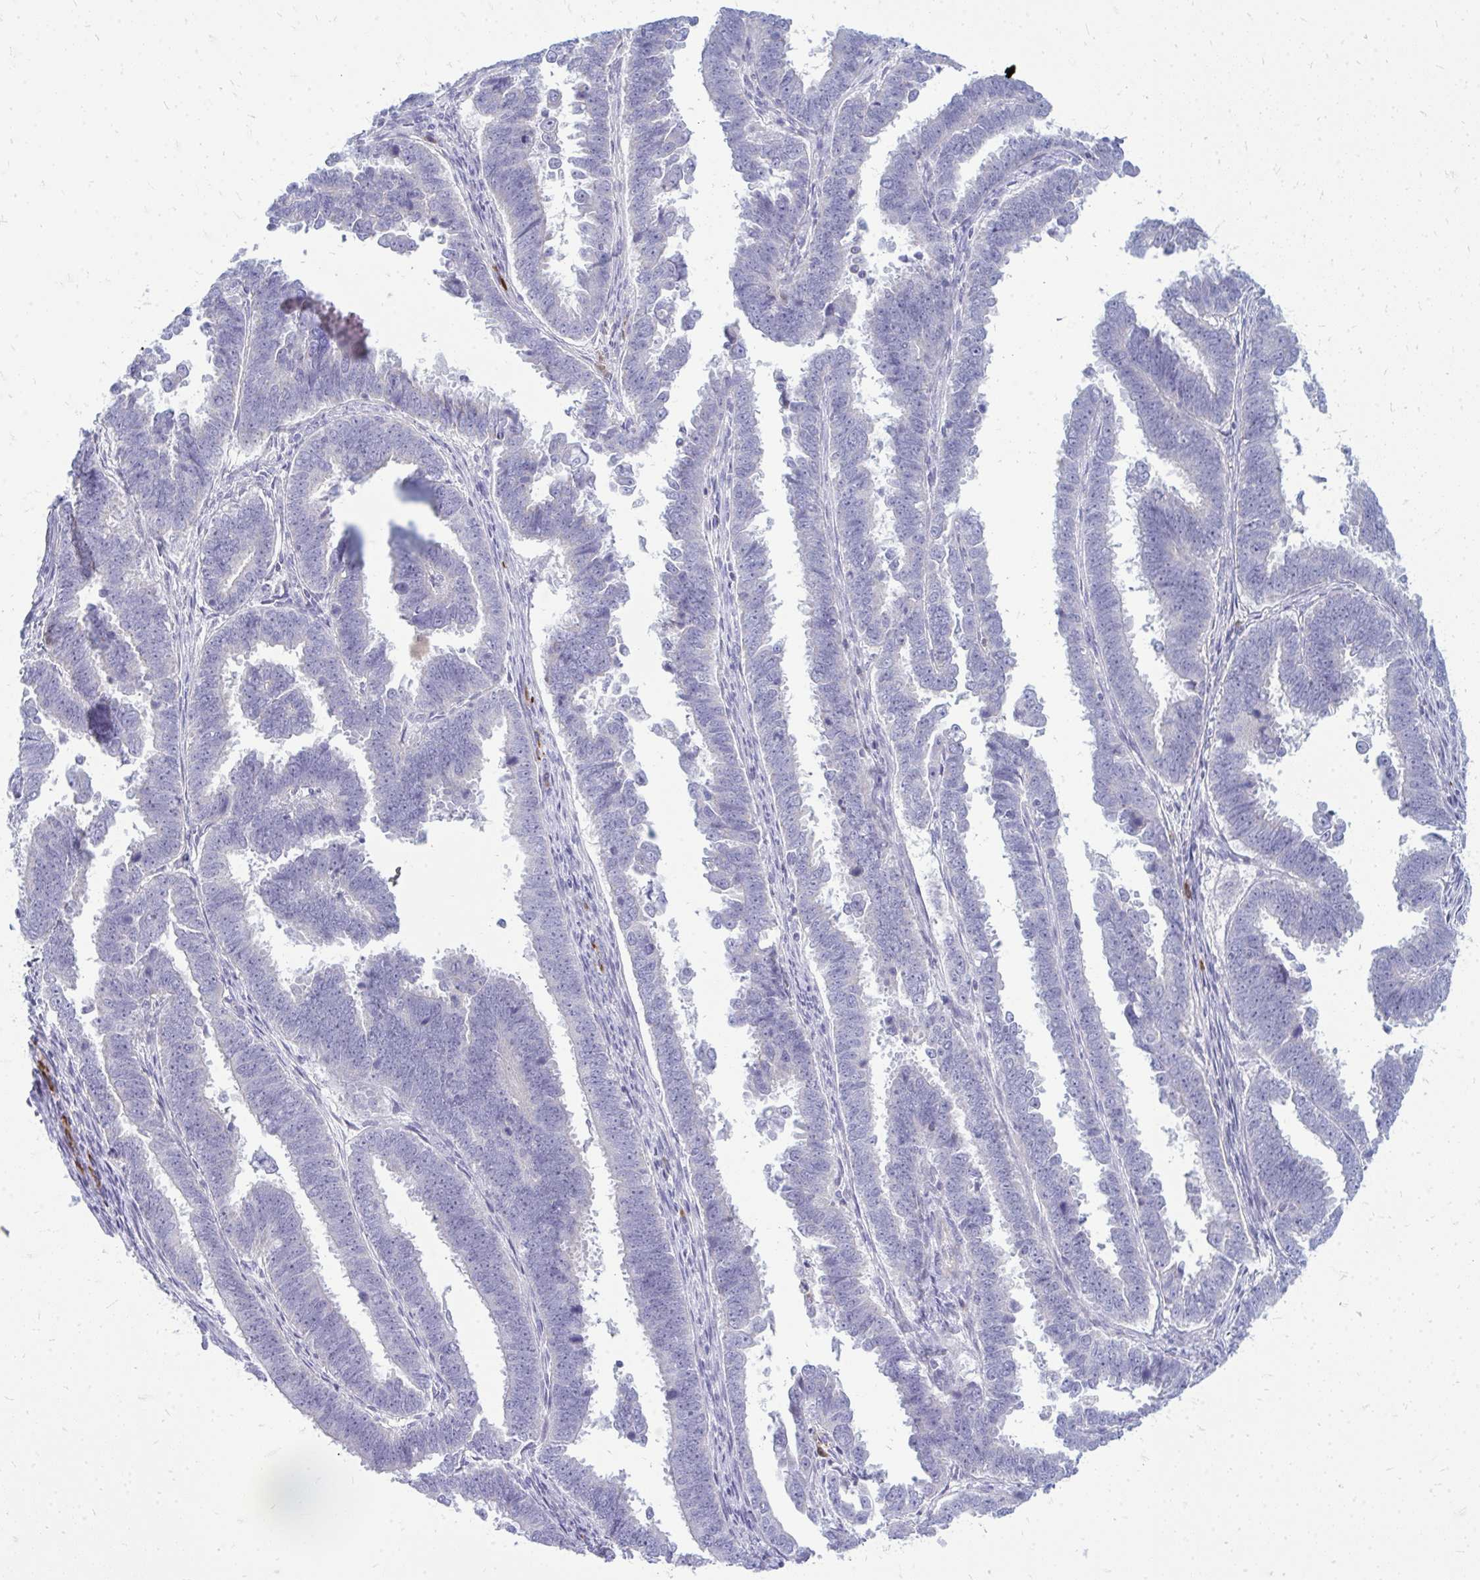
{"staining": {"intensity": "negative", "quantity": "none", "location": "none"}, "tissue": "endometrial cancer", "cell_type": "Tumor cells", "image_type": "cancer", "snomed": [{"axis": "morphology", "description": "Adenocarcinoma, NOS"}, {"axis": "topography", "description": "Endometrium"}], "caption": "An image of adenocarcinoma (endometrial) stained for a protein displays no brown staining in tumor cells.", "gene": "TSPEAR", "patient": {"sex": "female", "age": 75}}